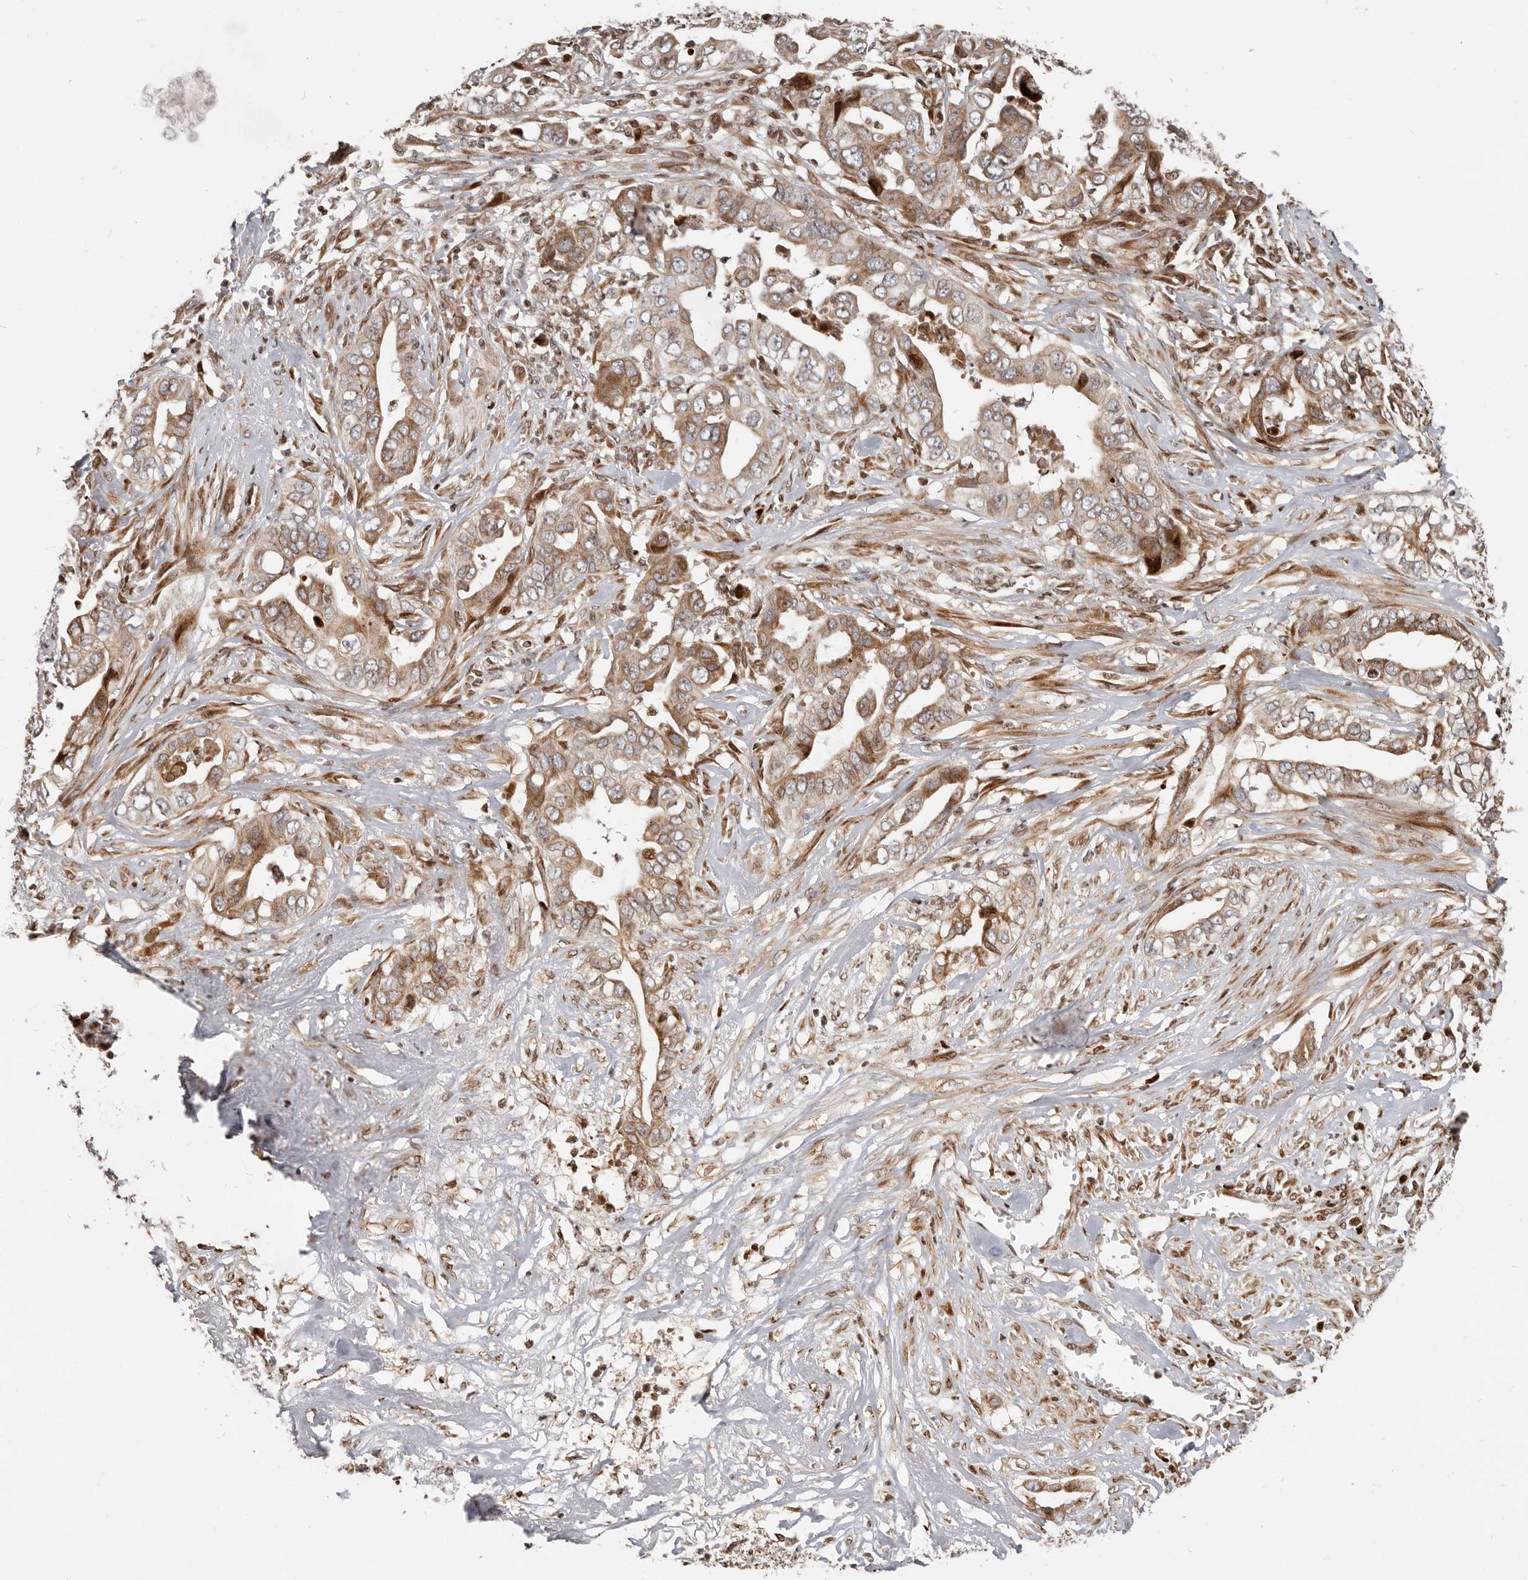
{"staining": {"intensity": "moderate", "quantity": "25%-75%", "location": "cytoplasmic/membranous"}, "tissue": "liver cancer", "cell_type": "Tumor cells", "image_type": "cancer", "snomed": [{"axis": "morphology", "description": "Cholangiocarcinoma"}, {"axis": "topography", "description": "Liver"}], "caption": "A micrograph of human liver cholangiocarcinoma stained for a protein exhibits moderate cytoplasmic/membranous brown staining in tumor cells.", "gene": "TRIM4", "patient": {"sex": "female", "age": 79}}